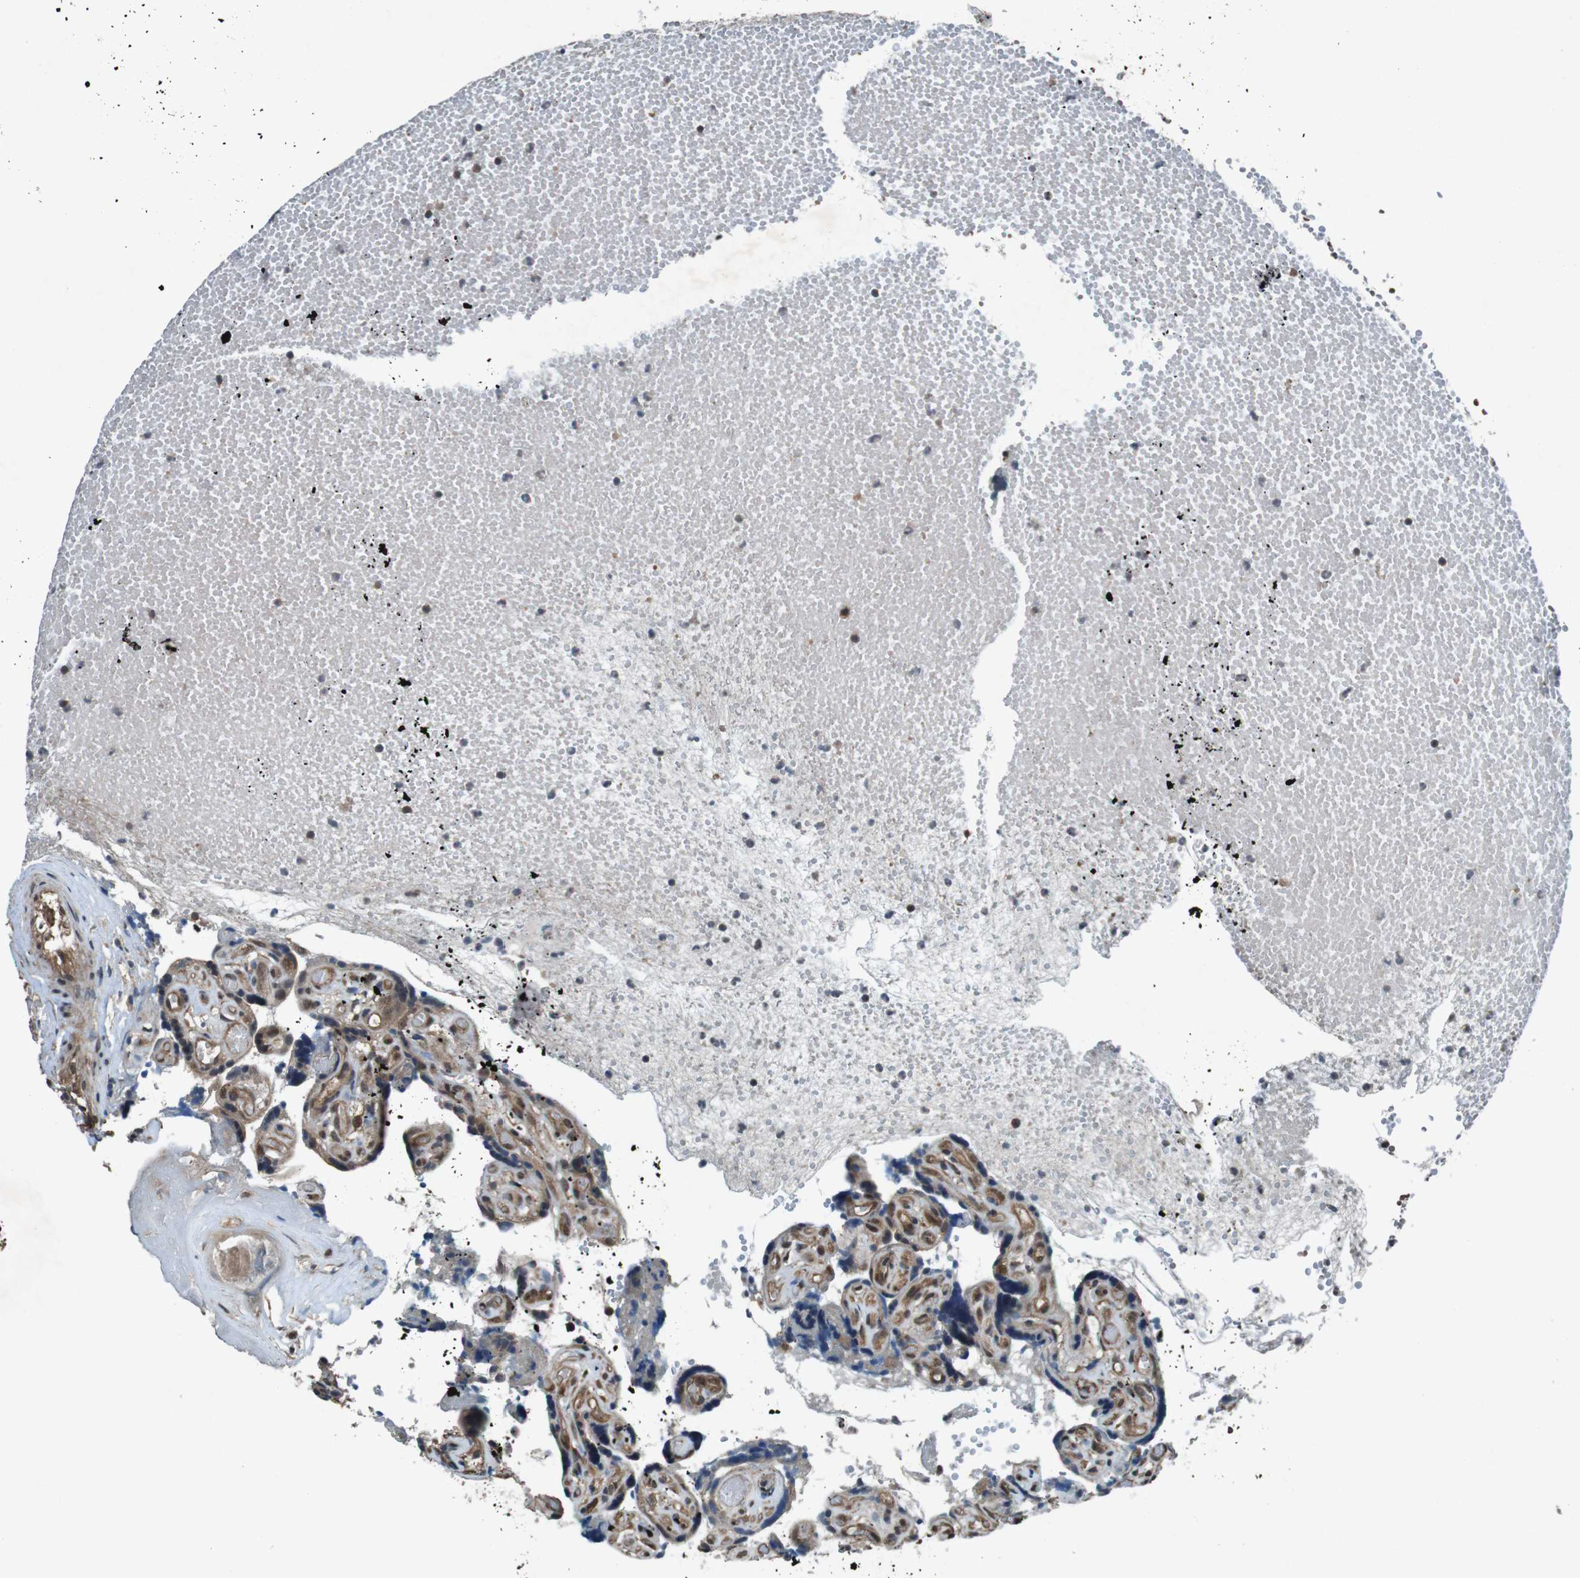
{"staining": {"intensity": "strong", "quantity": ">75%", "location": "cytoplasmic/membranous,nuclear"}, "tissue": "placenta", "cell_type": "Trophoblastic cells", "image_type": "normal", "snomed": [{"axis": "morphology", "description": "Normal tissue, NOS"}, {"axis": "topography", "description": "Placenta"}], "caption": "The immunohistochemical stain labels strong cytoplasmic/membranous,nuclear staining in trophoblastic cells of benign placenta. Using DAB (3,3'-diaminobenzidine) (brown) and hematoxylin (blue) stains, captured at high magnification using brightfield microscopy.", "gene": "SOCS1", "patient": {"sex": "female", "age": 30}}